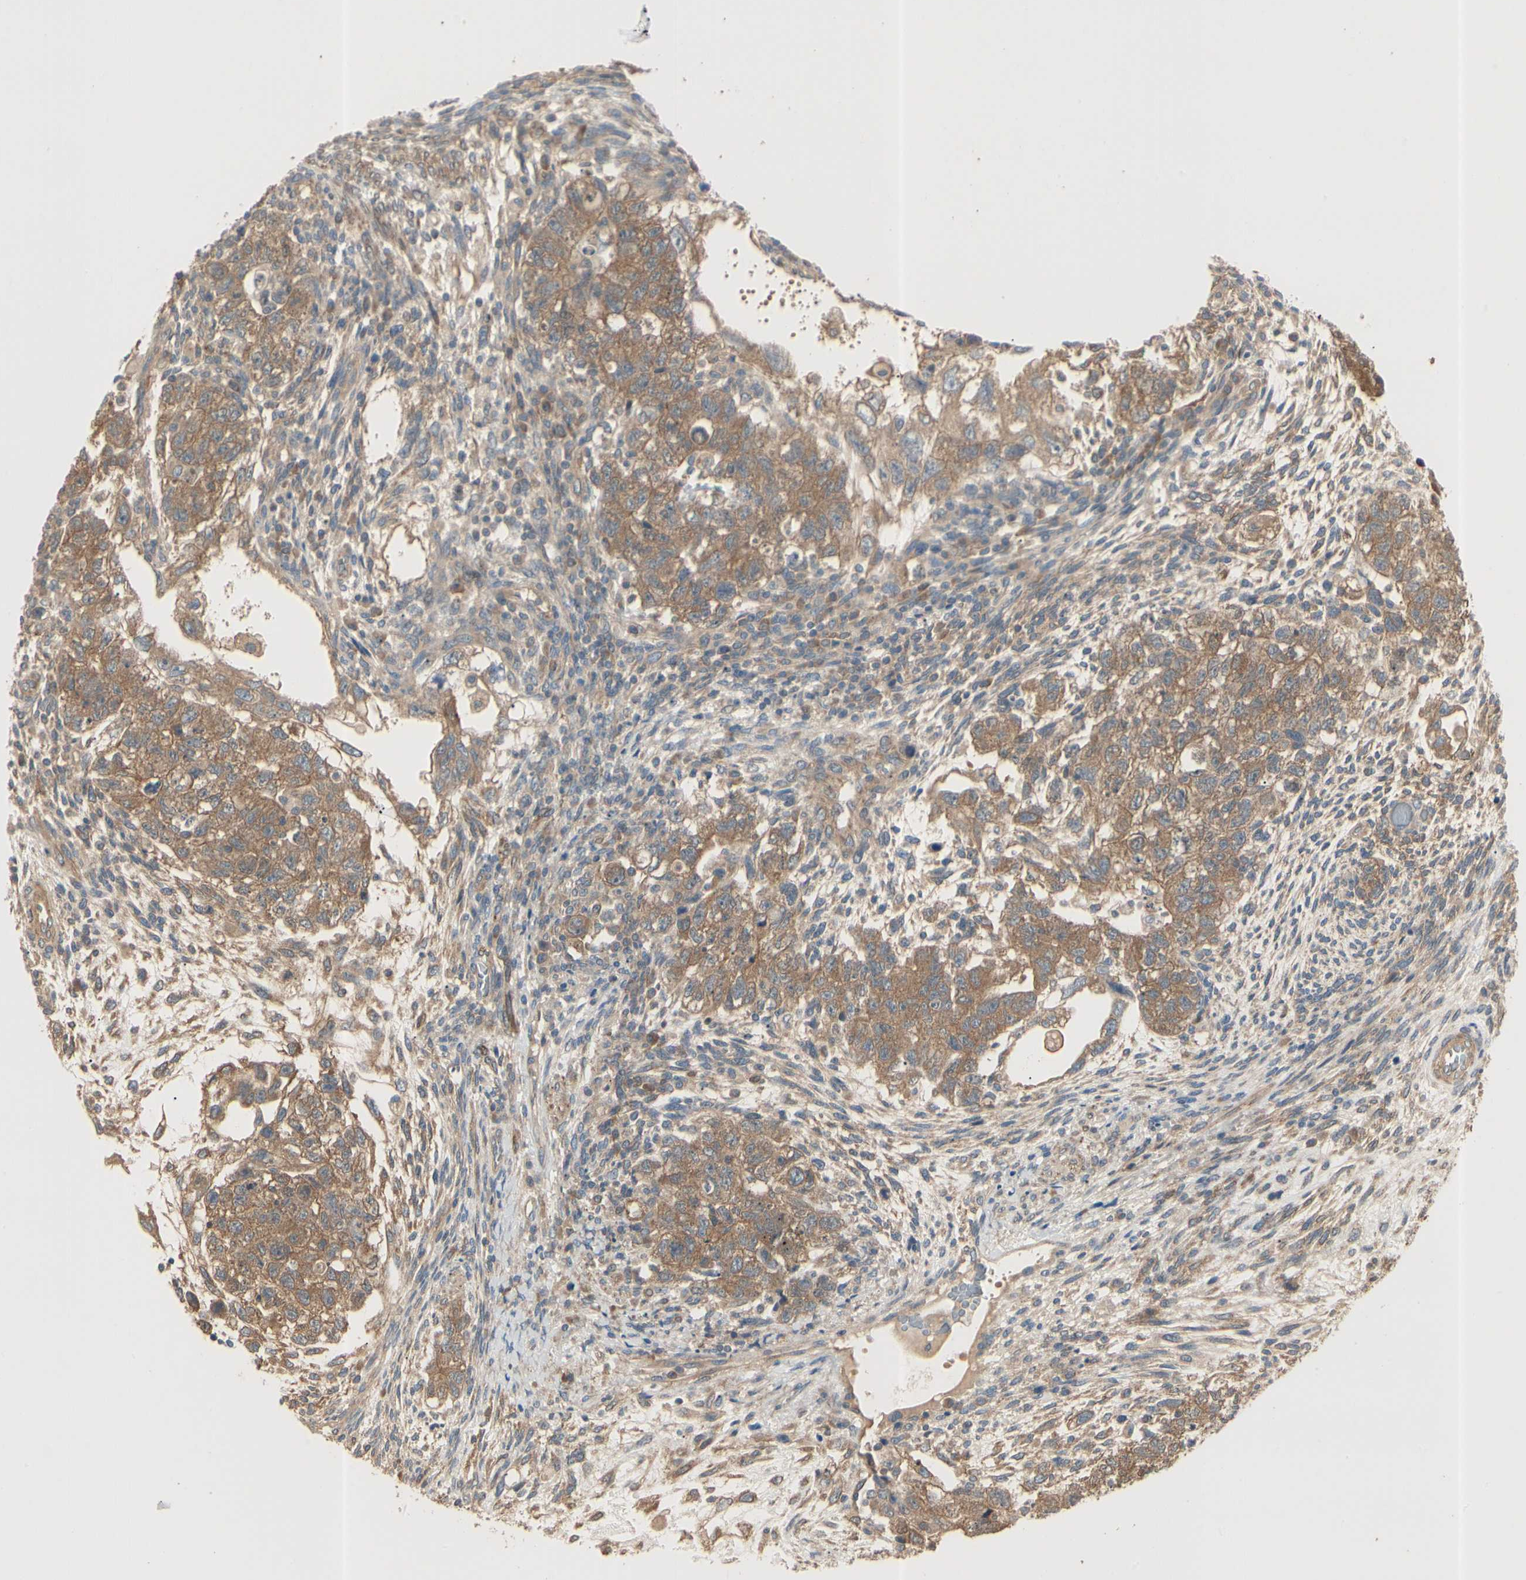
{"staining": {"intensity": "moderate", "quantity": ">75%", "location": "cytoplasmic/membranous"}, "tissue": "testis cancer", "cell_type": "Tumor cells", "image_type": "cancer", "snomed": [{"axis": "morphology", "description": "Normal tissue, NOS"}, {"axis": "morphology", "description": "Carcinoma, Embryonal, NOS"}, {"axis": "topography", "description": "Testis"}], "caption": "Immunohistochemistry (IHC) micrograph of human testis cancer stained for a protein (brown), which displays medium levels of moderate cytoplasmic/membranous expression in approximately >75% of tumor cells.", "gene": "IRAG1", "patient": {"sex": "male", "age": 36}}